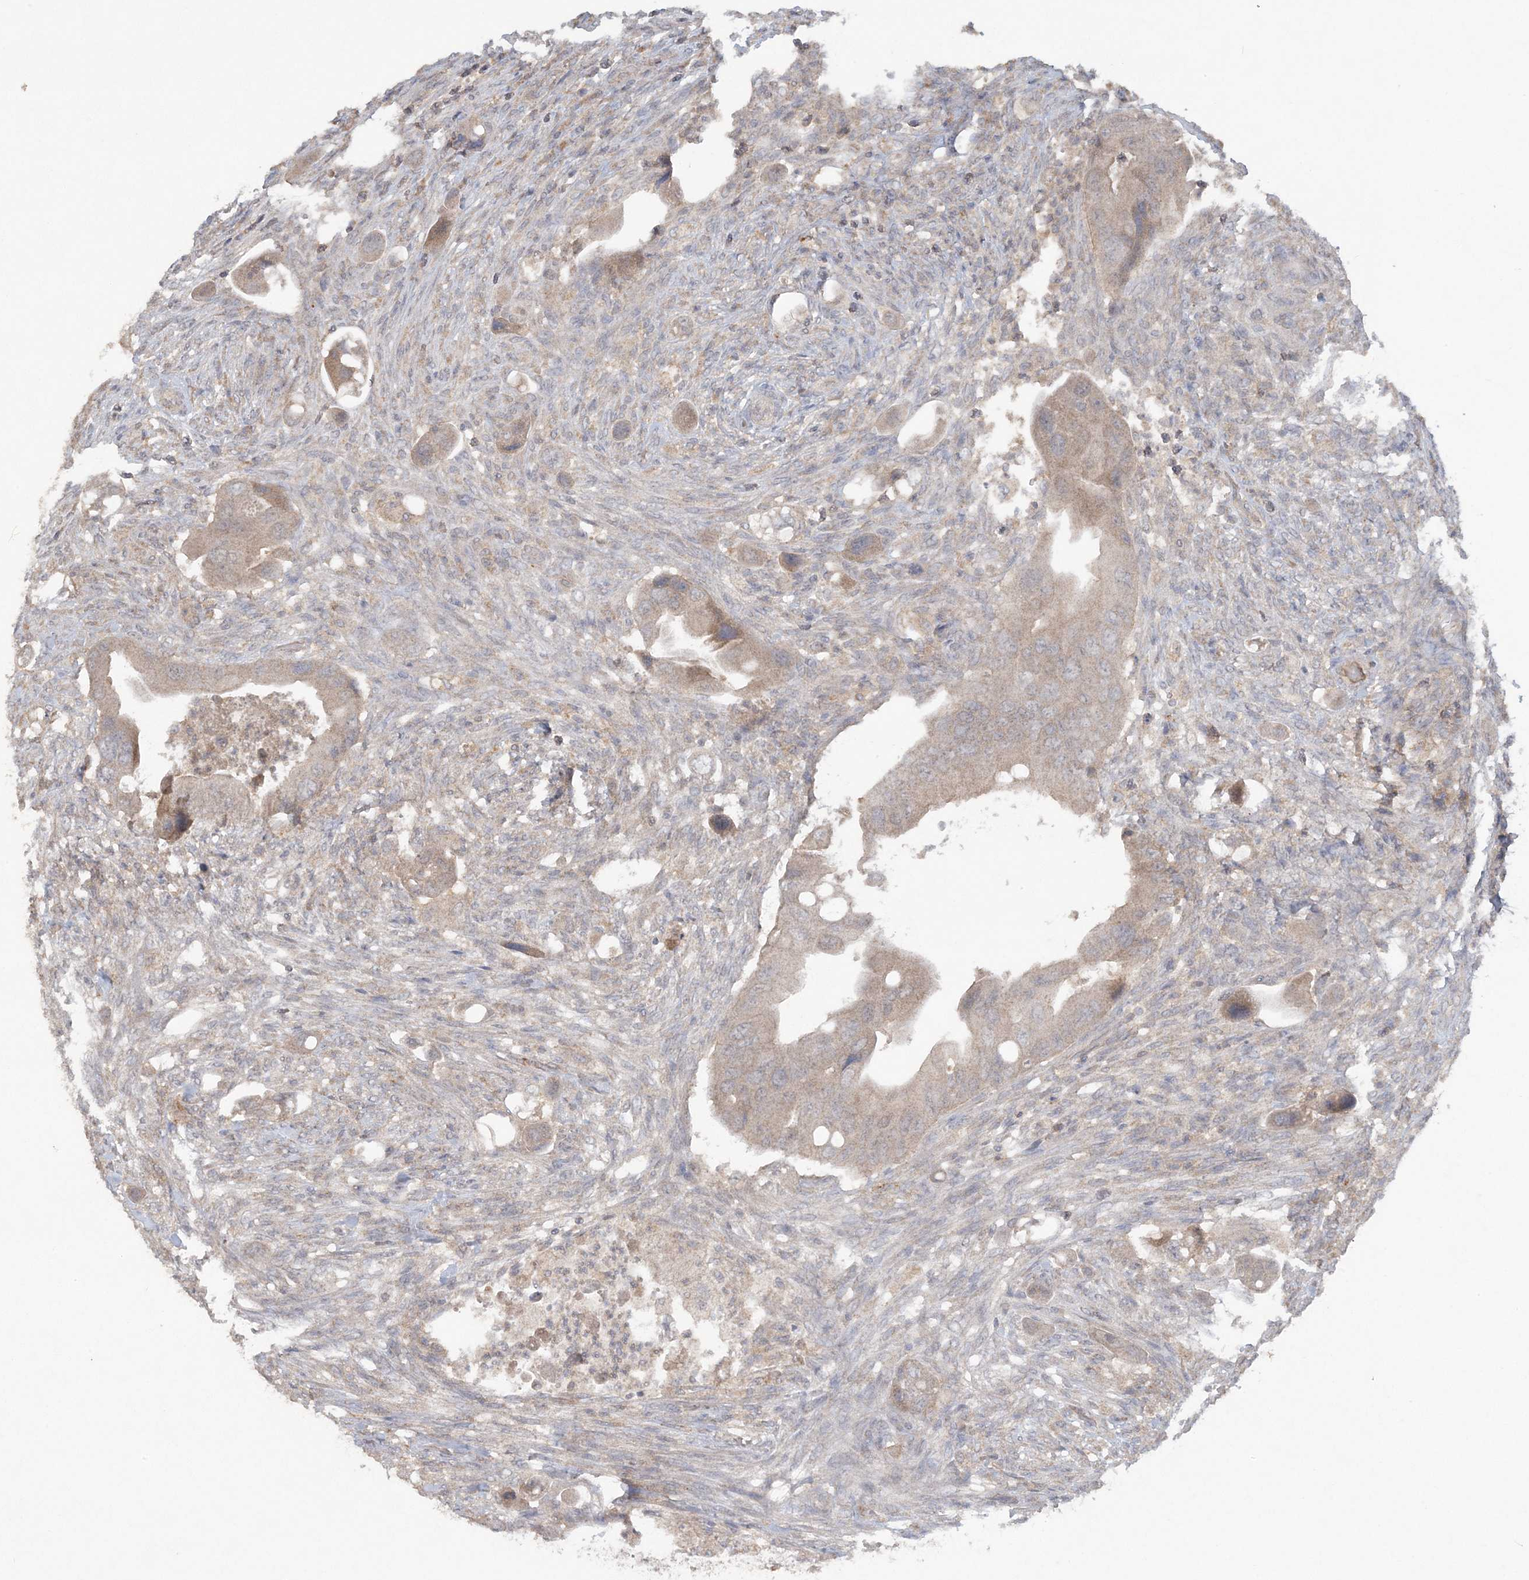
{"staining": {"intensity": "moderate", "quantity": ">75%", "location": "cytoplasmic/membranous"}, "tissue": "colorectal cancer", "cell_type": "Tumor cells", "image_type": "cancer", "snomed": [{"axis": "morphology", "description": "Adenocarcinoma, NOS"}, {"axis": "topography", "description": "Rectum"}], "caption": "This image exhibits colorectal cancer stained with IHC to label a protein in brown. The cytoplasmic/membranous of tumor cells show moderate positivity for the protein. Nuclei are counter-stained blue.", "gene": "C1RL", "patient": {"sex": "female", "age": 57}}